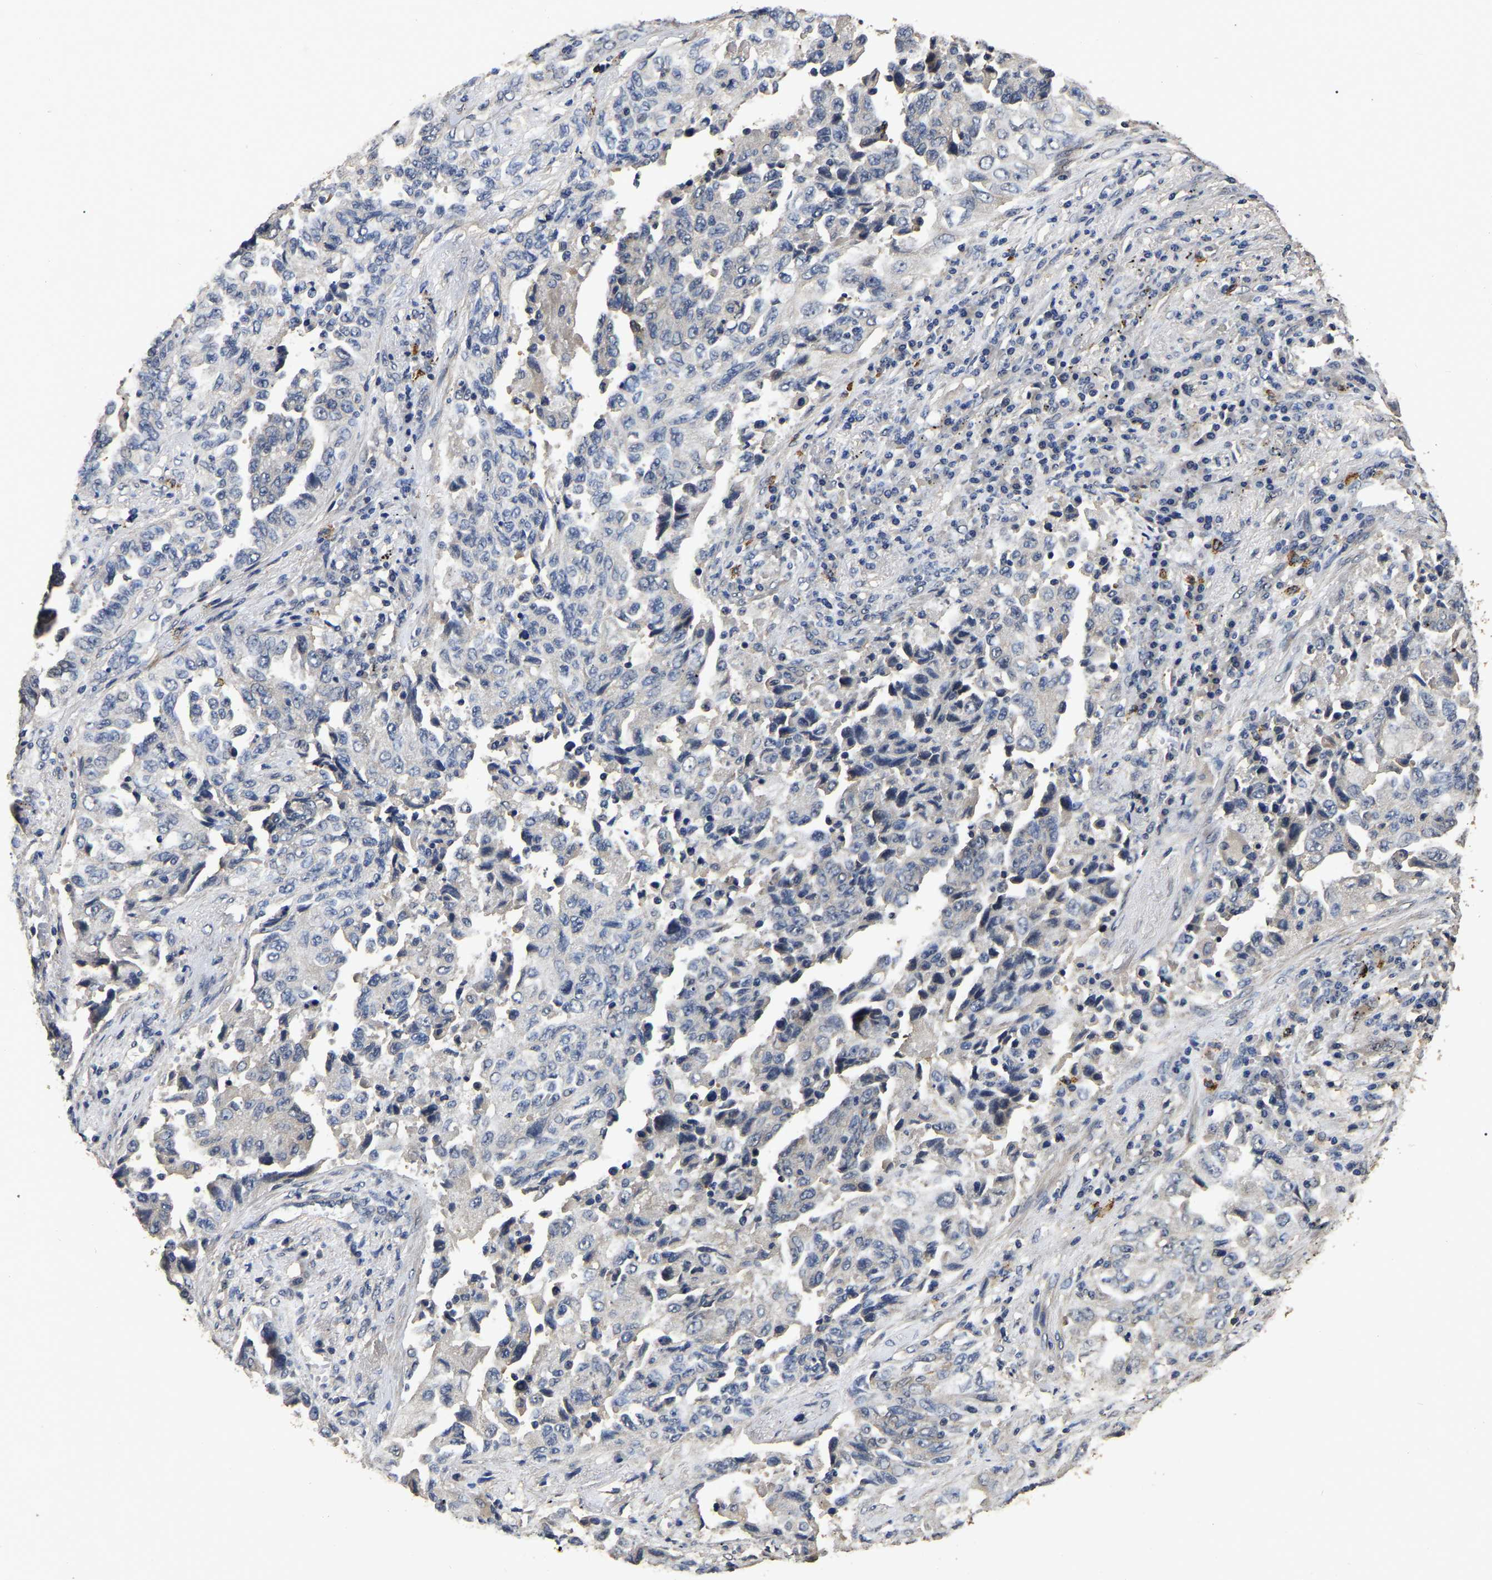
{"staining": {"intensity": "negative", "quantity": "none", "location": "none"}, "tissue": "lung cancer", "cell_type": "Tumor cells", "image_type": "cancer", "snomed": [{"axis": "morphology", "description": "Adenocarcinoma, NOS"}, {"axis": "topography", "description": "Lung"}], "caption": "Immunohistochemistry (IHC) of adenocarcinoma (lung) demonstrates no staining in tumor cells. (DAB (3,3'-diaminobenzidine) immunohistochemistry (IHC) with hematoxylin counter stain).", "gene": "STK32C", "patient": {"sex": "female", "age": 51}}